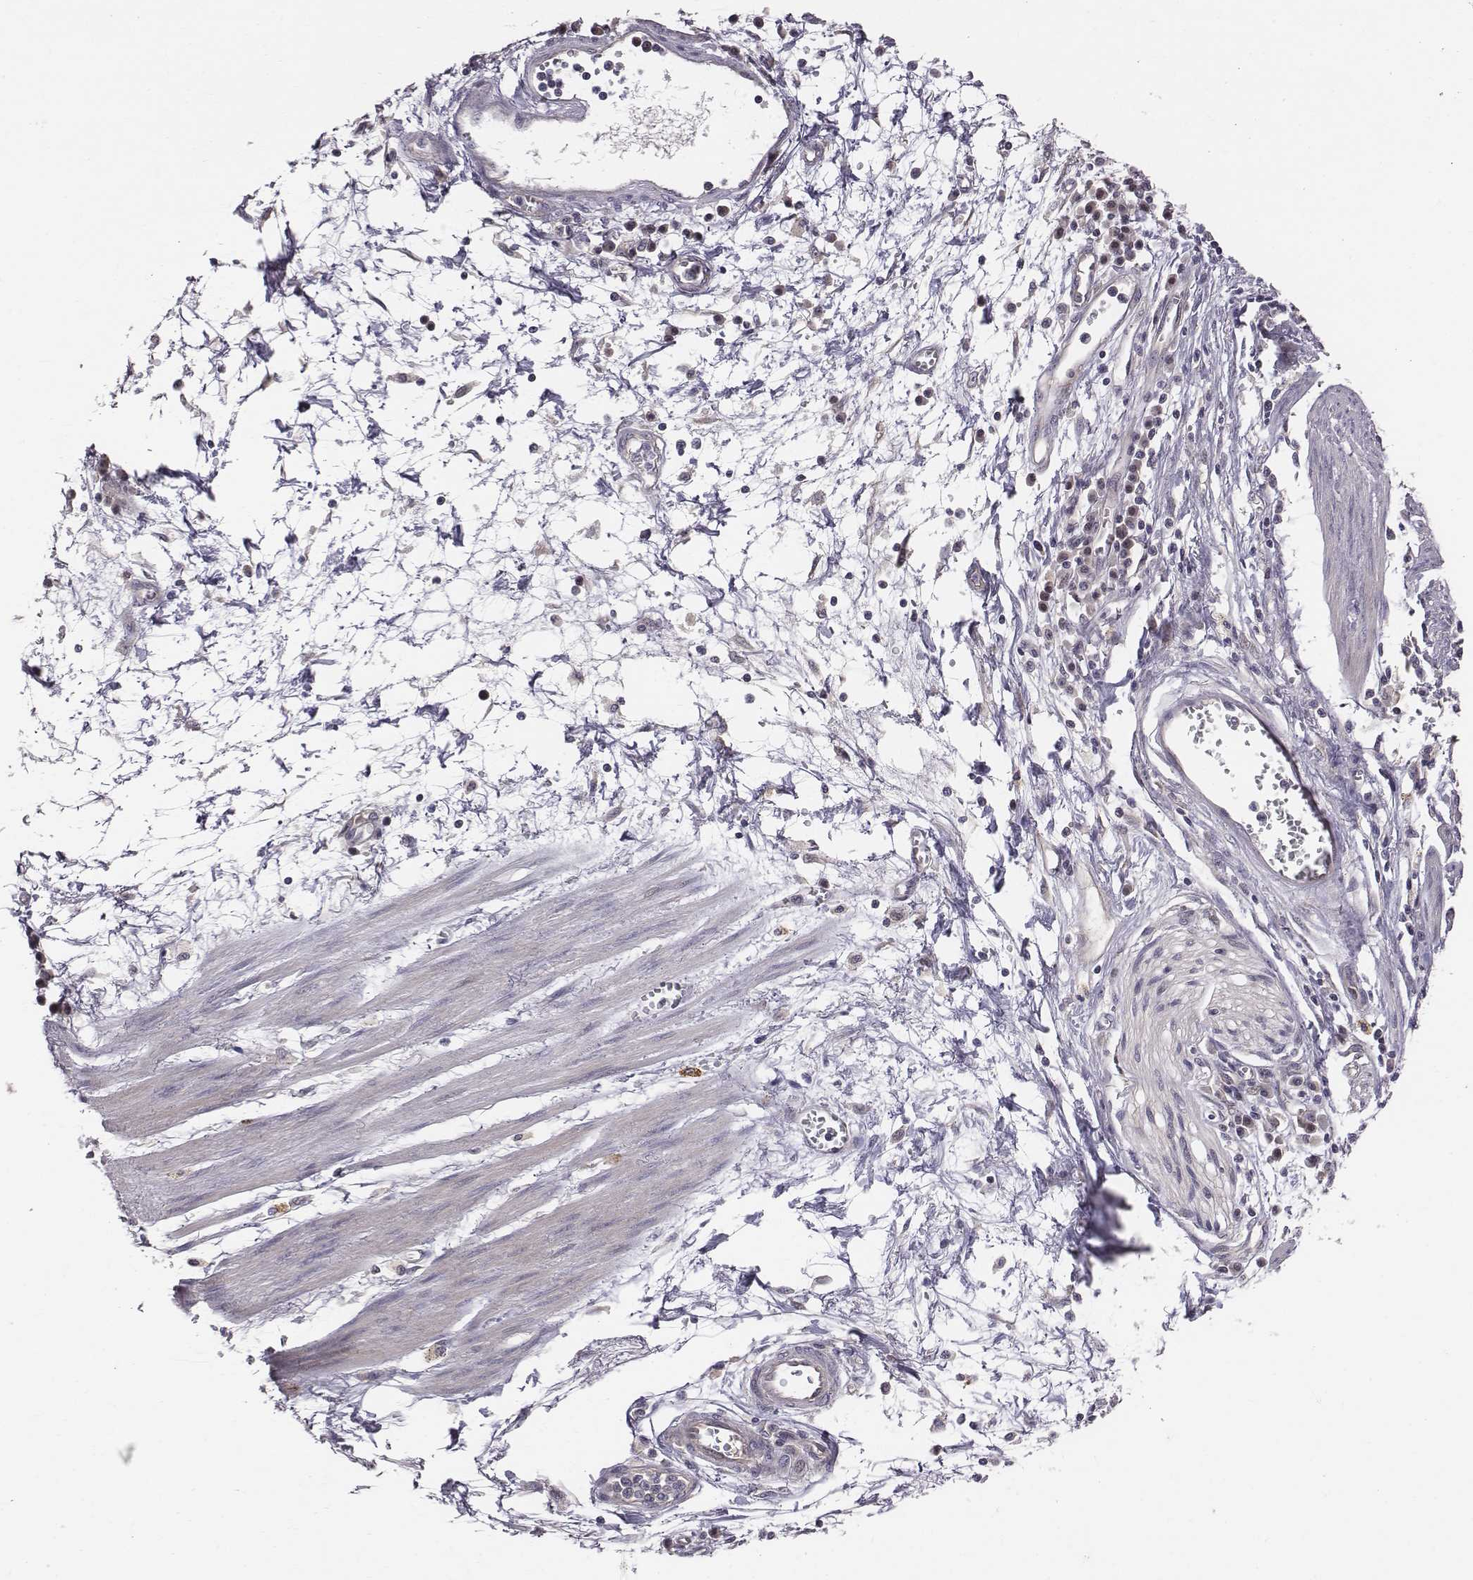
{"staining": {"intensity": "weak", "quantity": "<25%", "location": "cytoplasmic/membranous"}, "tissue": "stomach cancer", "cell_type": "Tumor cells", "image_type": "cancer", "snomed": [{"axis": "morphology", "description": "Adenocarcinoma, NOS"}, {"axis": "topography", "description": "Stomach, upper"}], "caption": "Protein analysis of stomach cancer (adenocarcinoma) reveals no significant staining in tumor cells.", "gene": "SMURF2", "patient": {"sex": "female", "age": 67}}